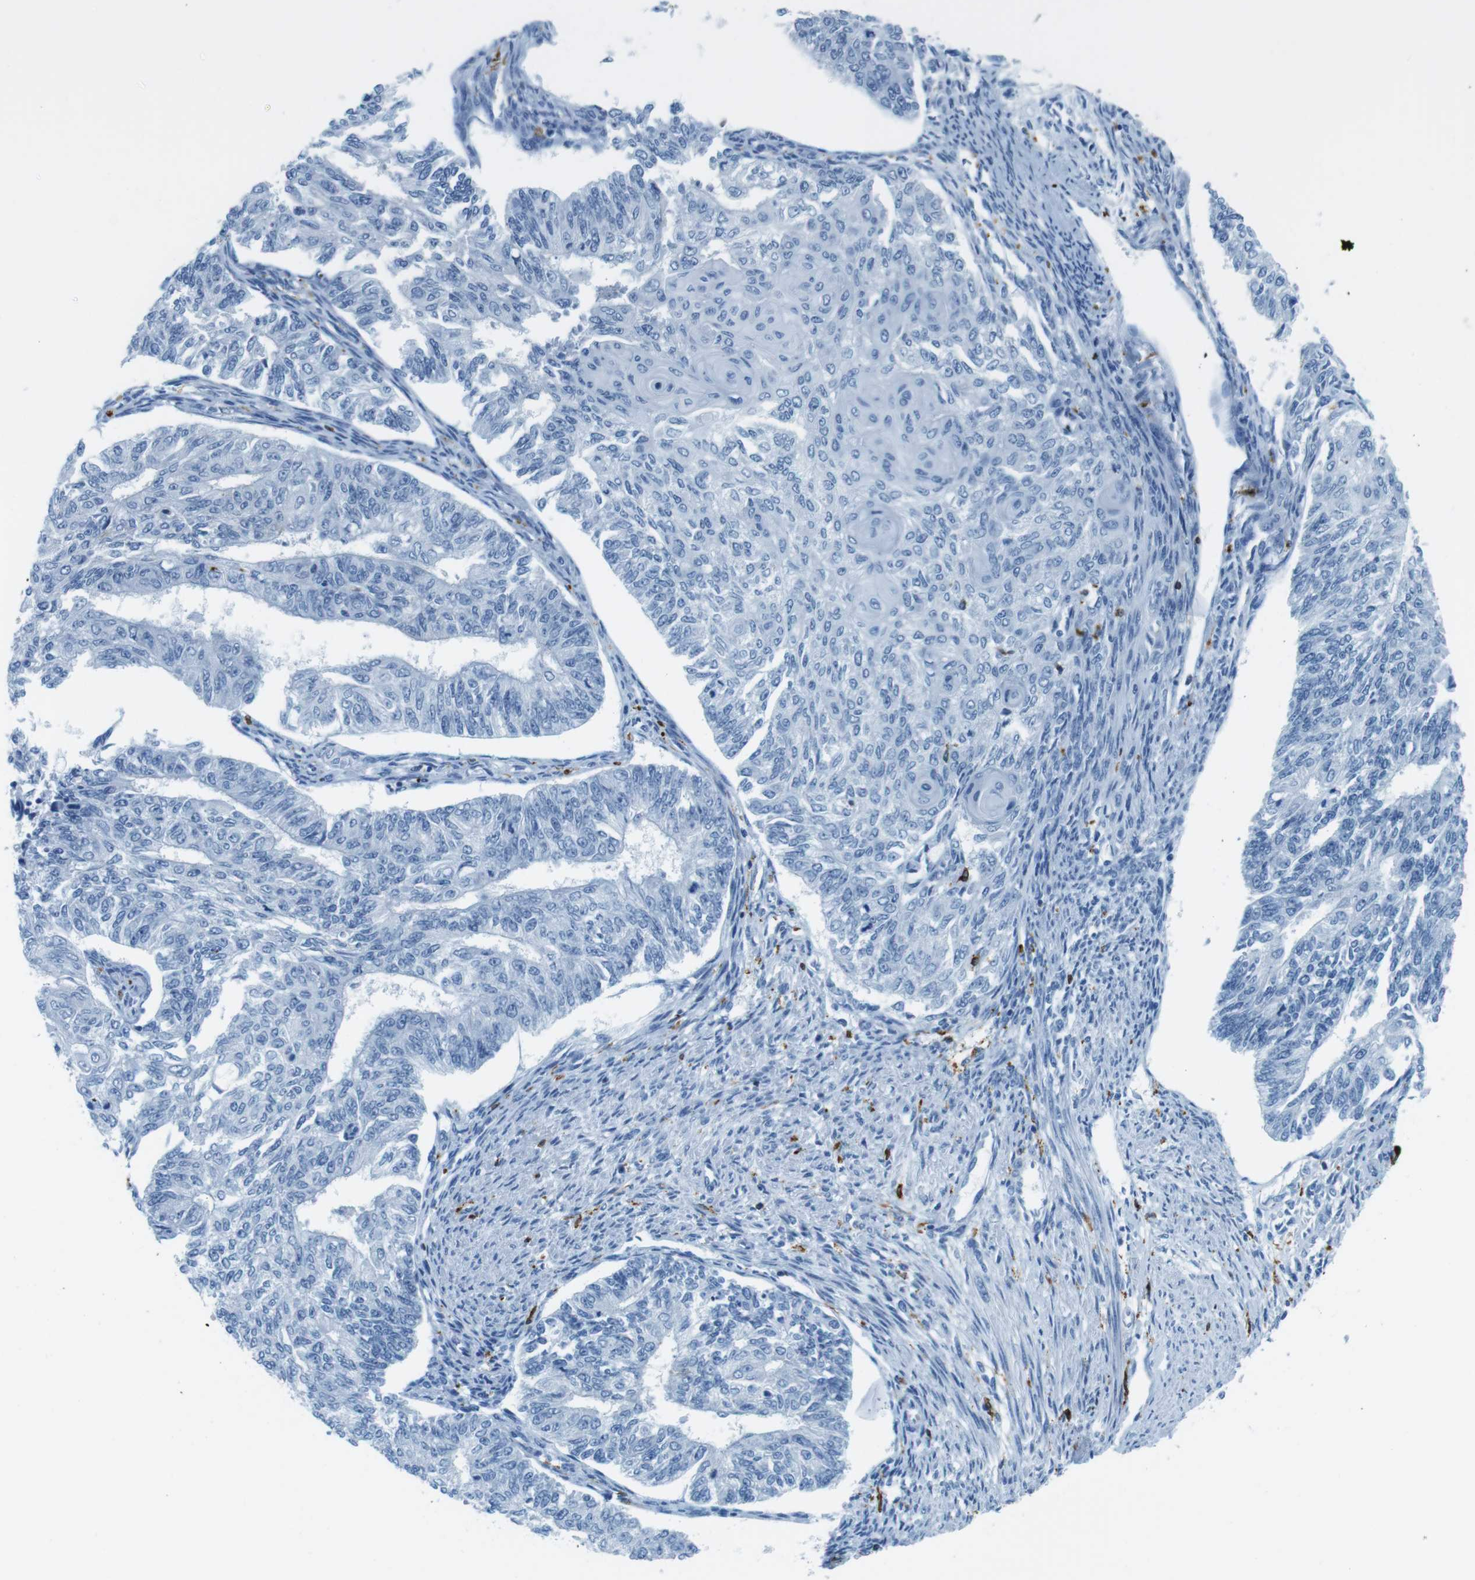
{"staining": {"intensity": "negative", "quantity": "none", "location": "none"}, "tissue": "endometrial cancer", "cell_type": "Tumor cells", "image_type": "cancer", "snomed": [{"axis": "morphology", "description": "Adenocarcinoma, NOS"}, {"axis": "topography", "description": "Endometrium"}], "caption": "High power microscopy micrograph of an immunohistochemistry (IHC) image of endometrial cancer (adenocarcinoma), revealing no significant positivity in tumor cells. (DAB (3,3'-diaminobenzidine) IHC, high magnification).", "gene": "CIITA", "patient": {"sex": "female", "age": 32}}